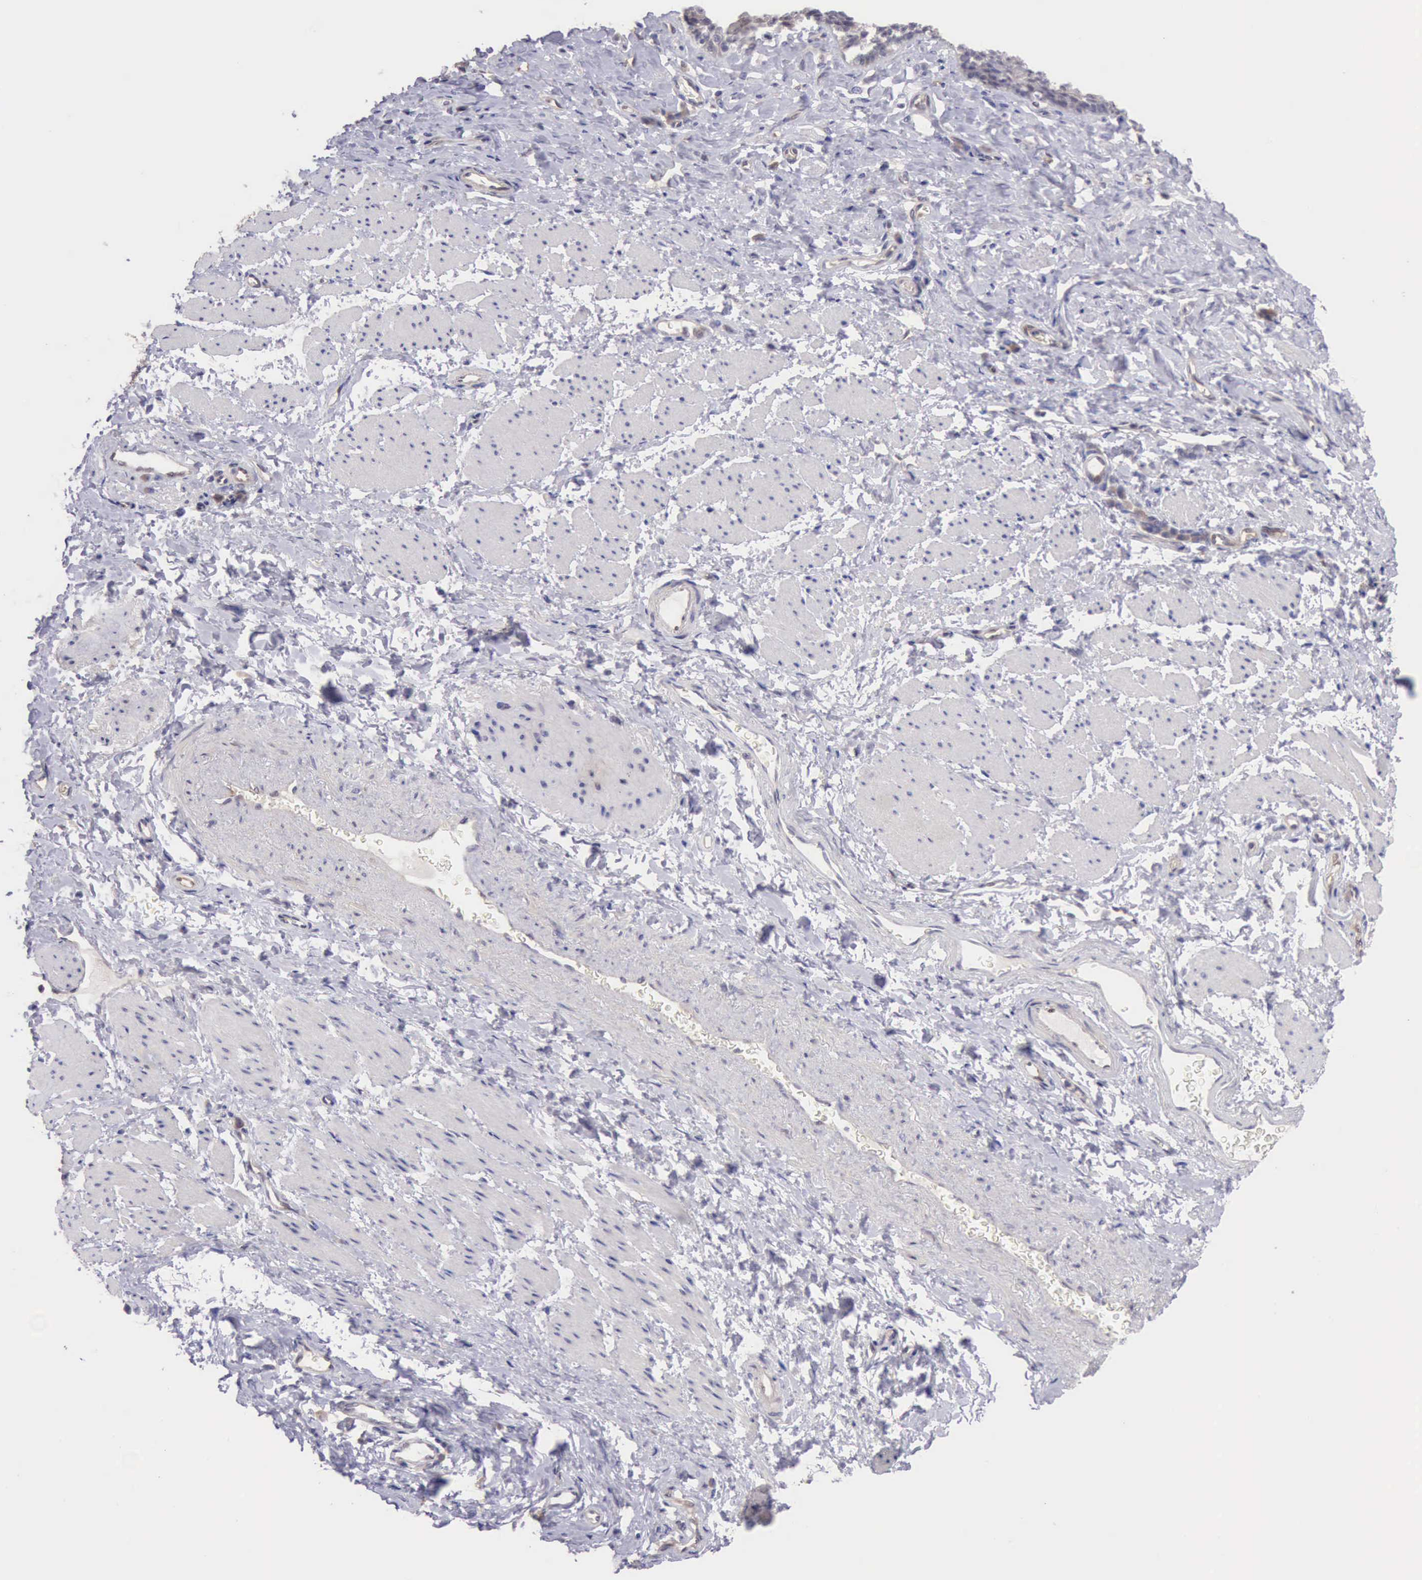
{"staining": {"intensity": "weak", "quantity": "<25%", "location": "cytoplasmic/membranous"}, "tissue": "esophagus", "cell_type": "Squamous epithelial cells", "image_type": "normal", "snomed": [{"axis": "morphology", "description": "Normal tissue, NOS"}, {"axis": "topography", "description": "Esophagus"}], "caption": "Immunohistochemical staining of unremarkable human esophagus demonstrates no significant positivity in squamous epithelial cells. (DAB immunohistochemistry visualized using brightfield microscopy, high magnification).", "gene": "DNAJB7", "patient": {"sex": "female", "age": 61}}